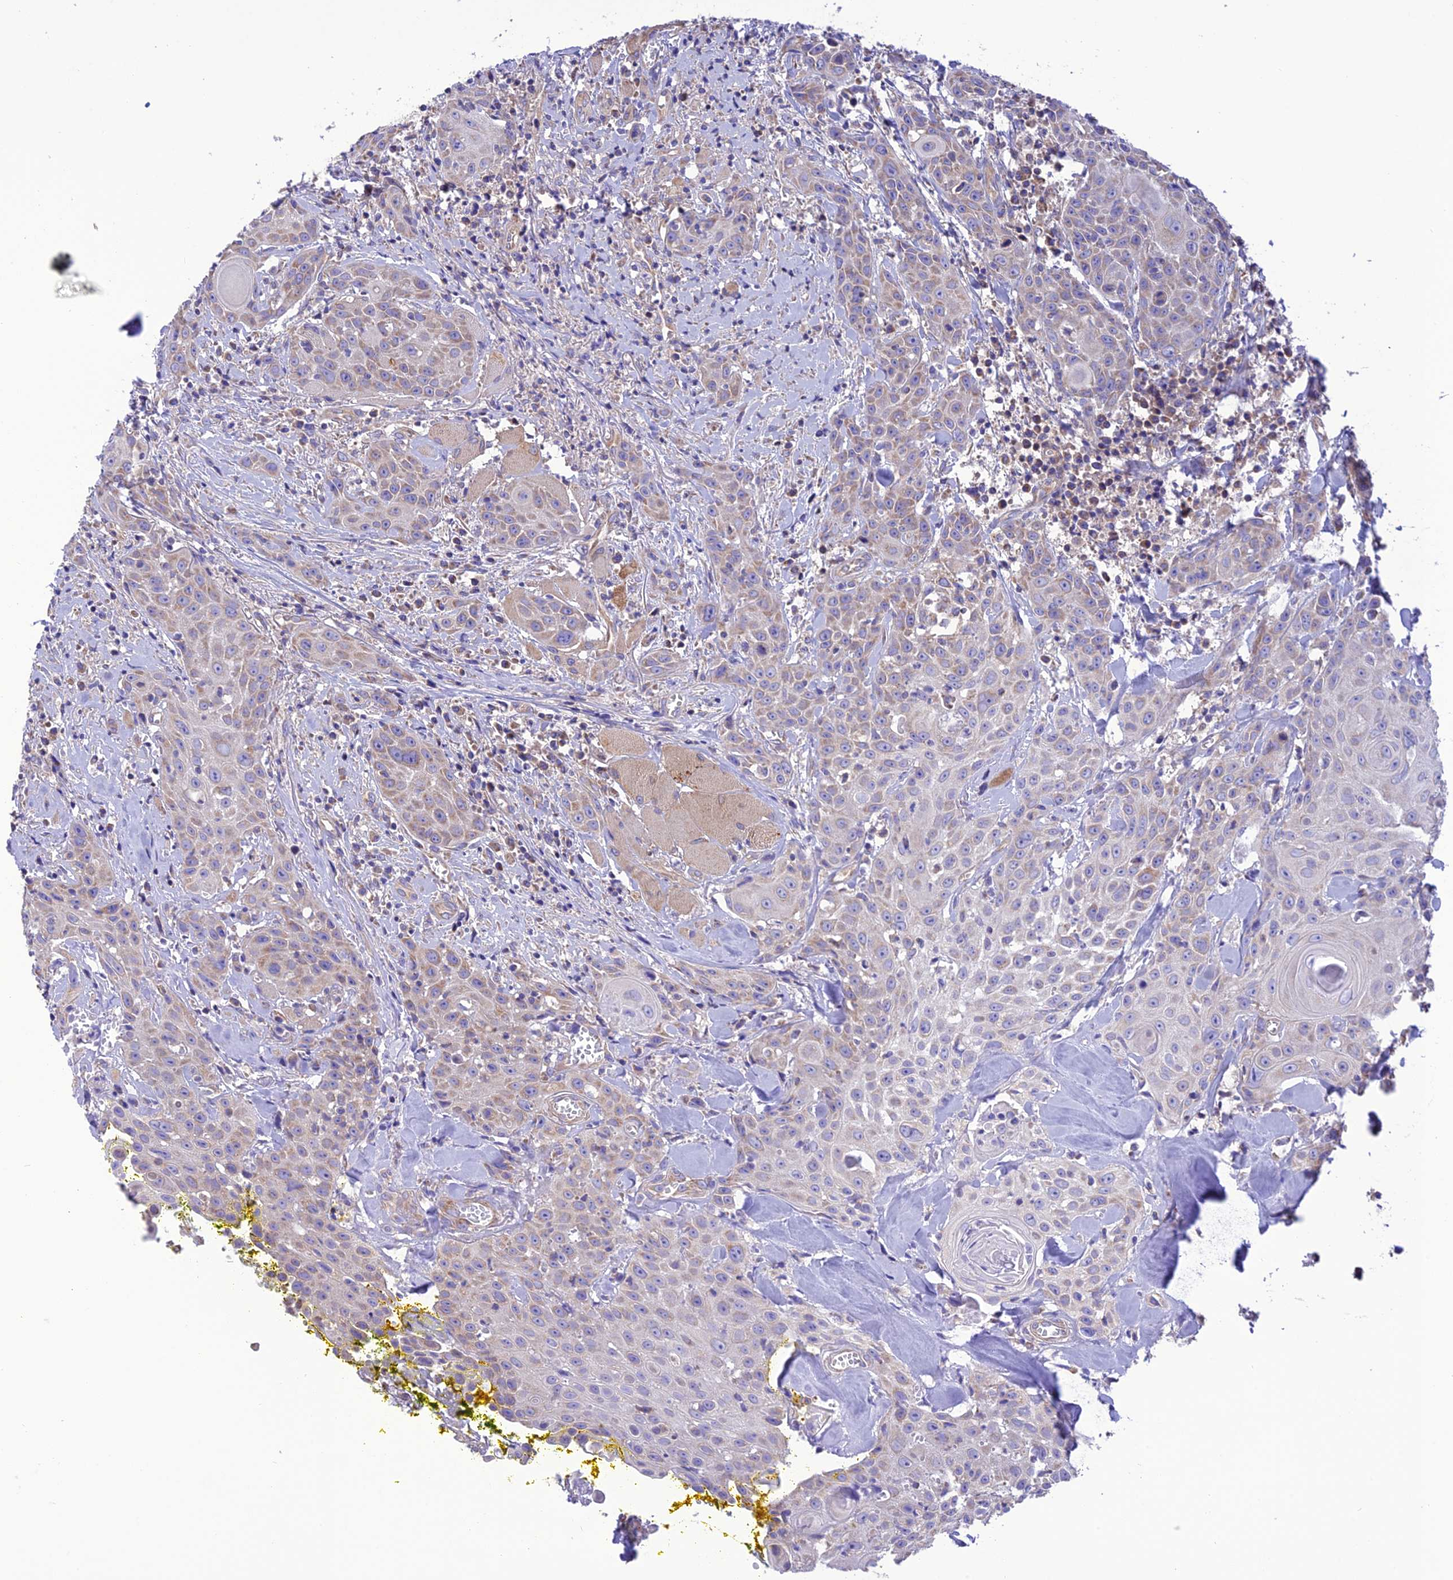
{"staining": {"intensity": "weak", "quantity": "<25%", "location": "cytoplasmic/membranous"}, "tissue": "head and neck cancer", "cell_type": "Tumor cells", "image_type": "cancer", "snomed": [{"axis": "morphology", "description": "Squamous cell carcinoma, NOS"}, {"axis": "topography", "description": "Oral tissue"}, {"axis": "topography", "description": "Head-Neck"}], "caption": "DAB immunohistochemical staining of human head and neck cancer exhibits no significant expression in tumor cells.", "gene": "MAP3K12", "patient": {"sex": "female", "age": 82}}